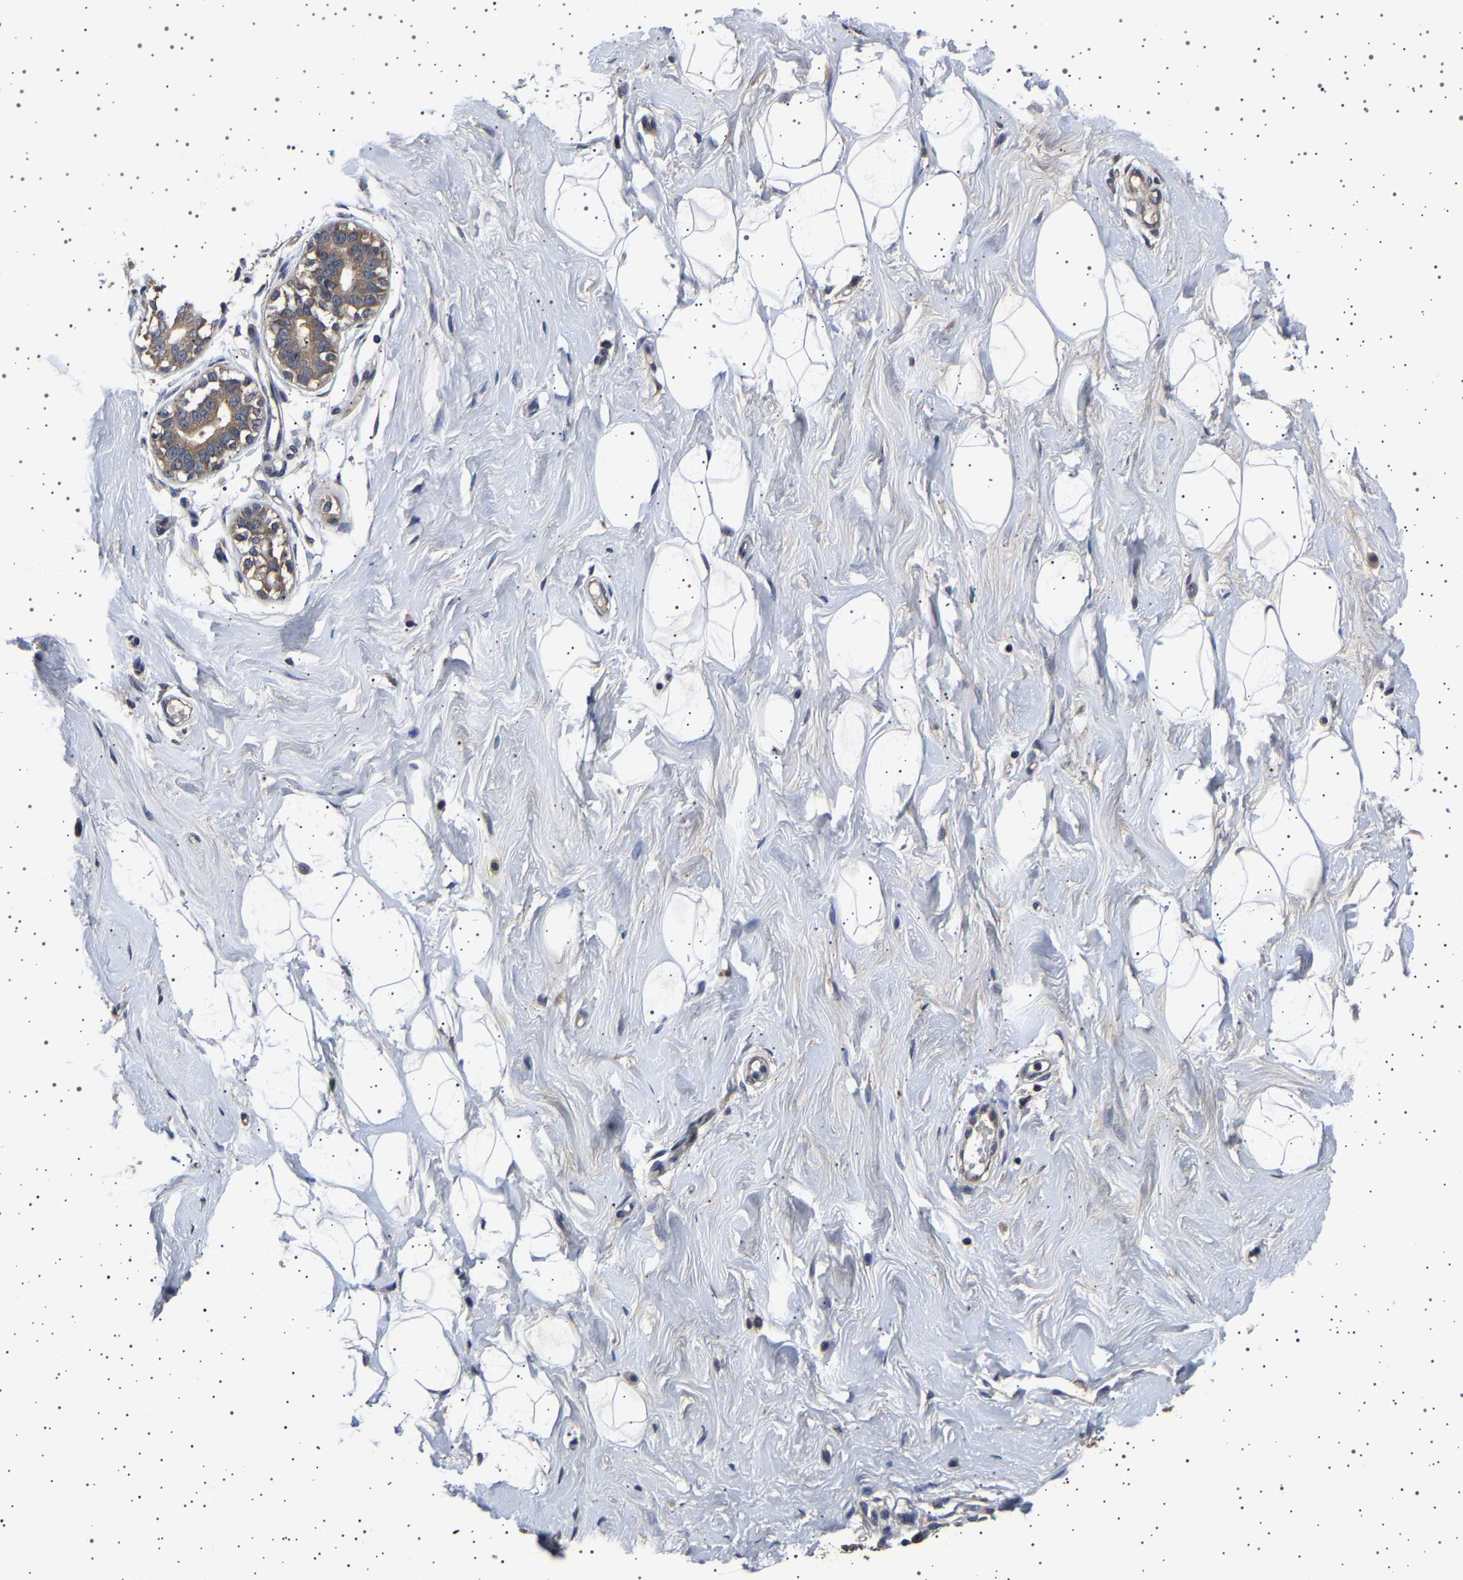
{"staining": {"intensity": "negative", "quantity": "none", "location": "none"}, "tissue": "breast", "cell_type": "Adipocytes", "image_type": "normal", "snomed": [{"axis": "morphology", "description": "Normal tissue, NOS"}, {"axis": "topography", "description": "Breast"}], "caption": "The micrograph demonstrates no significant expression in adipocytes of breast.", "gene": "NCKAP1", "patient": {"sex": "female", "age": 23}}